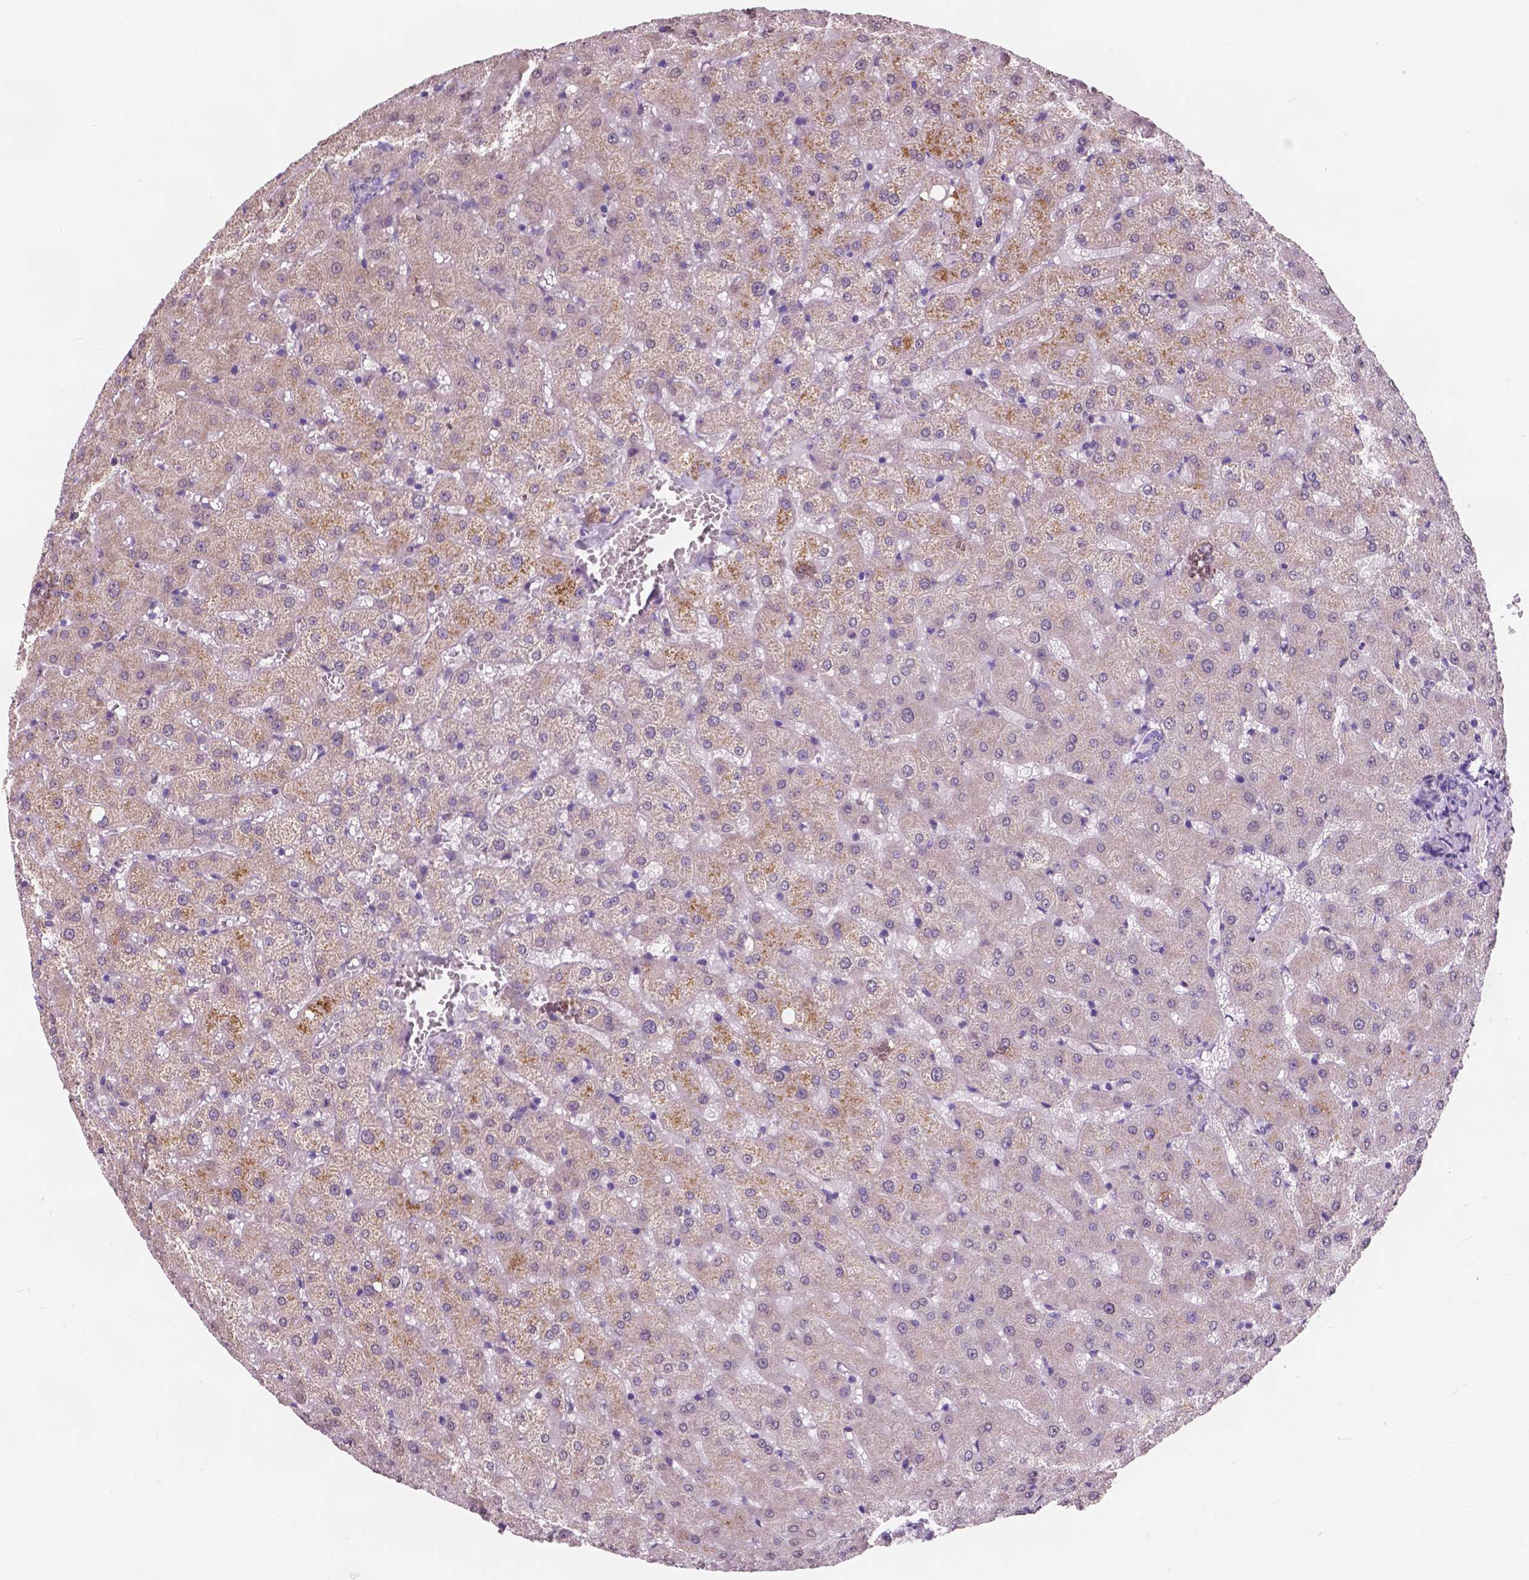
{"staining": {"intensity": "negative", "quantity": "none", "location": "none"}, "tissue": "liver", "cell_type": "Cholangiocytes", "image_type": "normal", "snomed": [{"axis": "morphology", "description": "Normal tissue, NOS"}, {"axis": "topography", "description": "Liver"}], "caption": "A micrograph of liver stained for a protein reveals no brown staining in cholangiocytes.", "gene": "IREB2", "patient": {"sex": "female", "age": 50}}